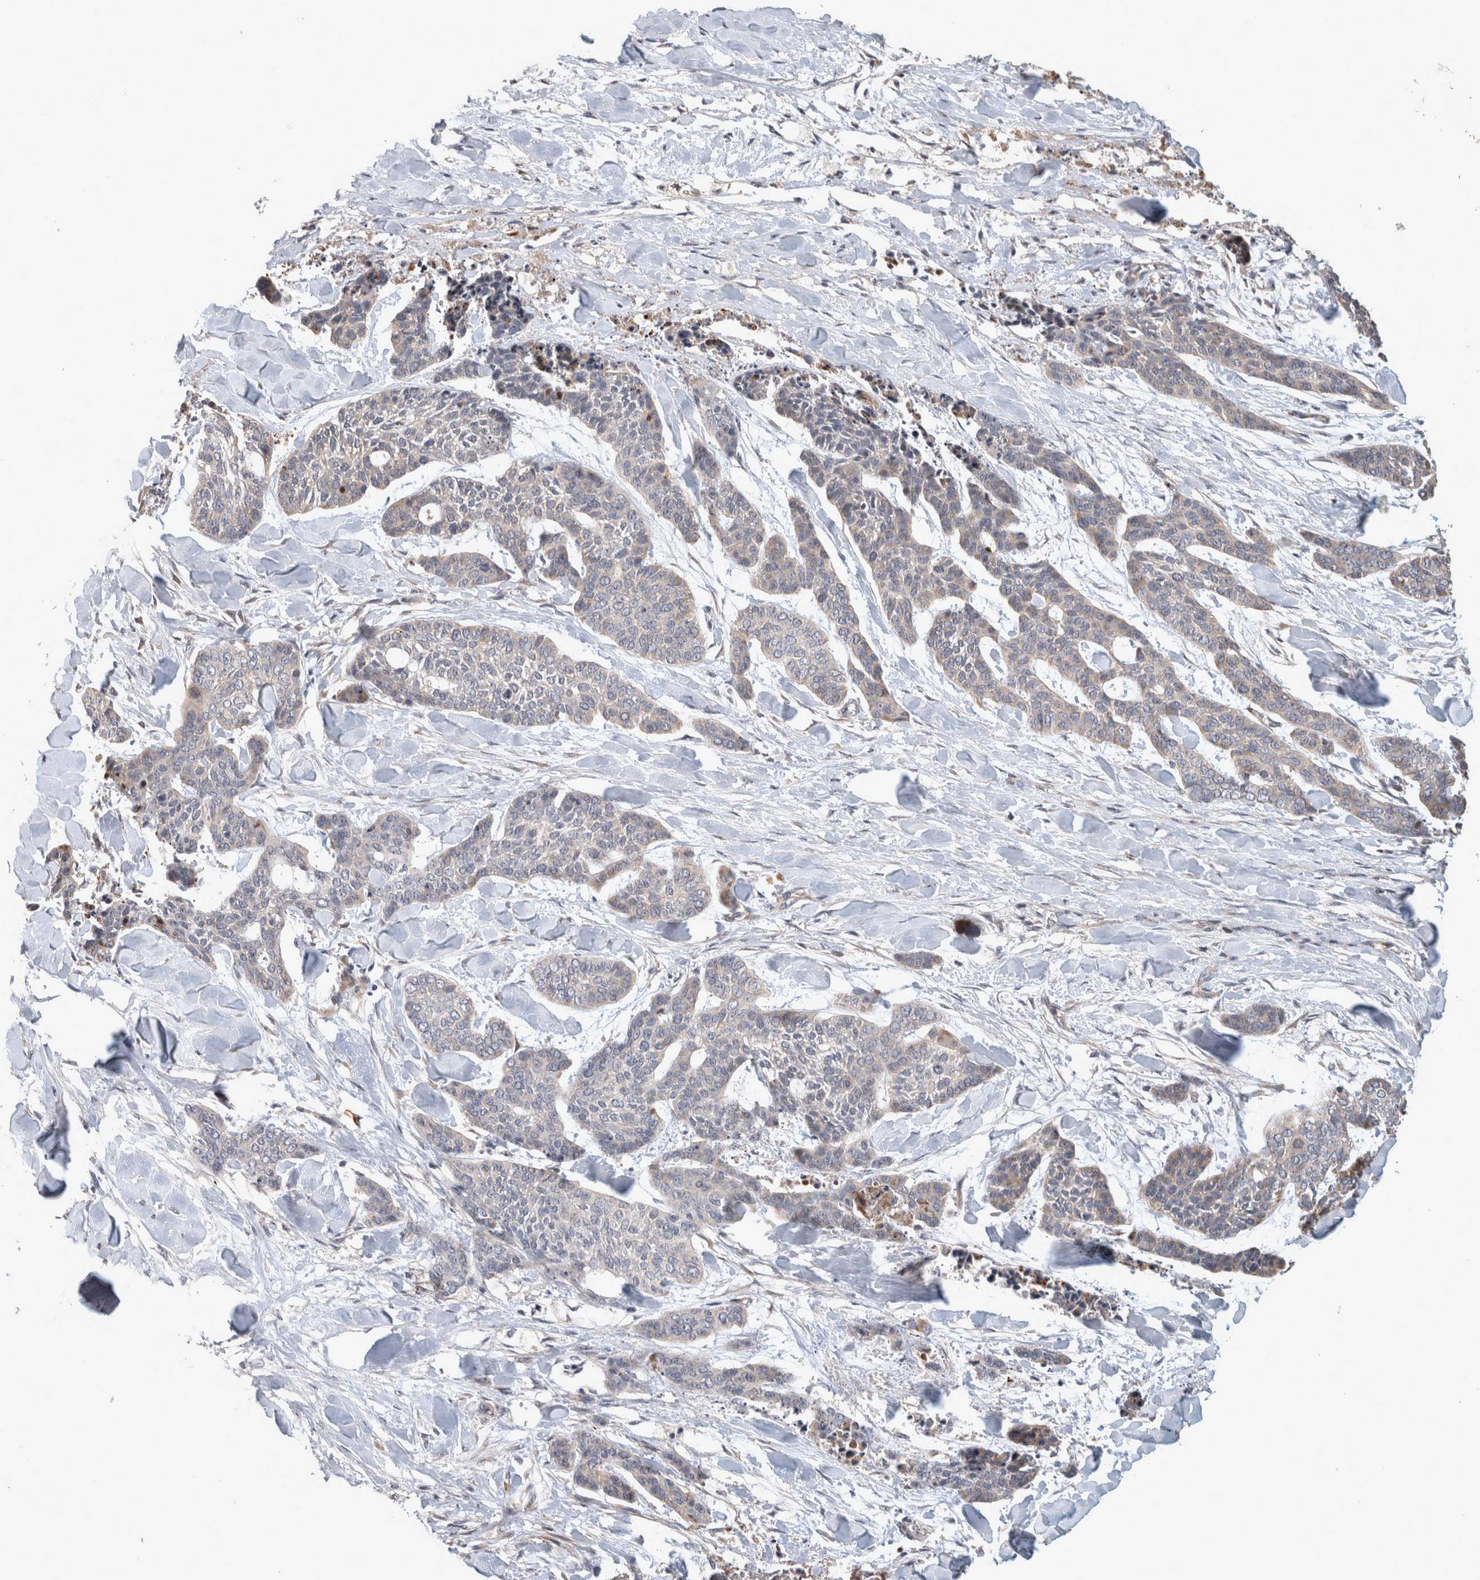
{"staining": {"intensity": "weak", "quantity": "<25%", "location": "cytoplasmic/membranous"}, "tissue": "skin cancer", "cell_type": "Tumor cells", "image_type": "cancer", "snomed": [{"axis": "morphology", "description": "Basal cell carcinoma"}, {"axis": "topography", "description": "Skin"}], "caption": "Immunohistochemistry histopathology image of neoplastic tissue: human skin basal cell carcinoma stained with DAB reveals no significant protein positivity in tumor cells. (Brightfield microscopy of DAB IHC at high magnification).", "gene": "SERAC1", "patient": {"sex": "female", "age": 64}}